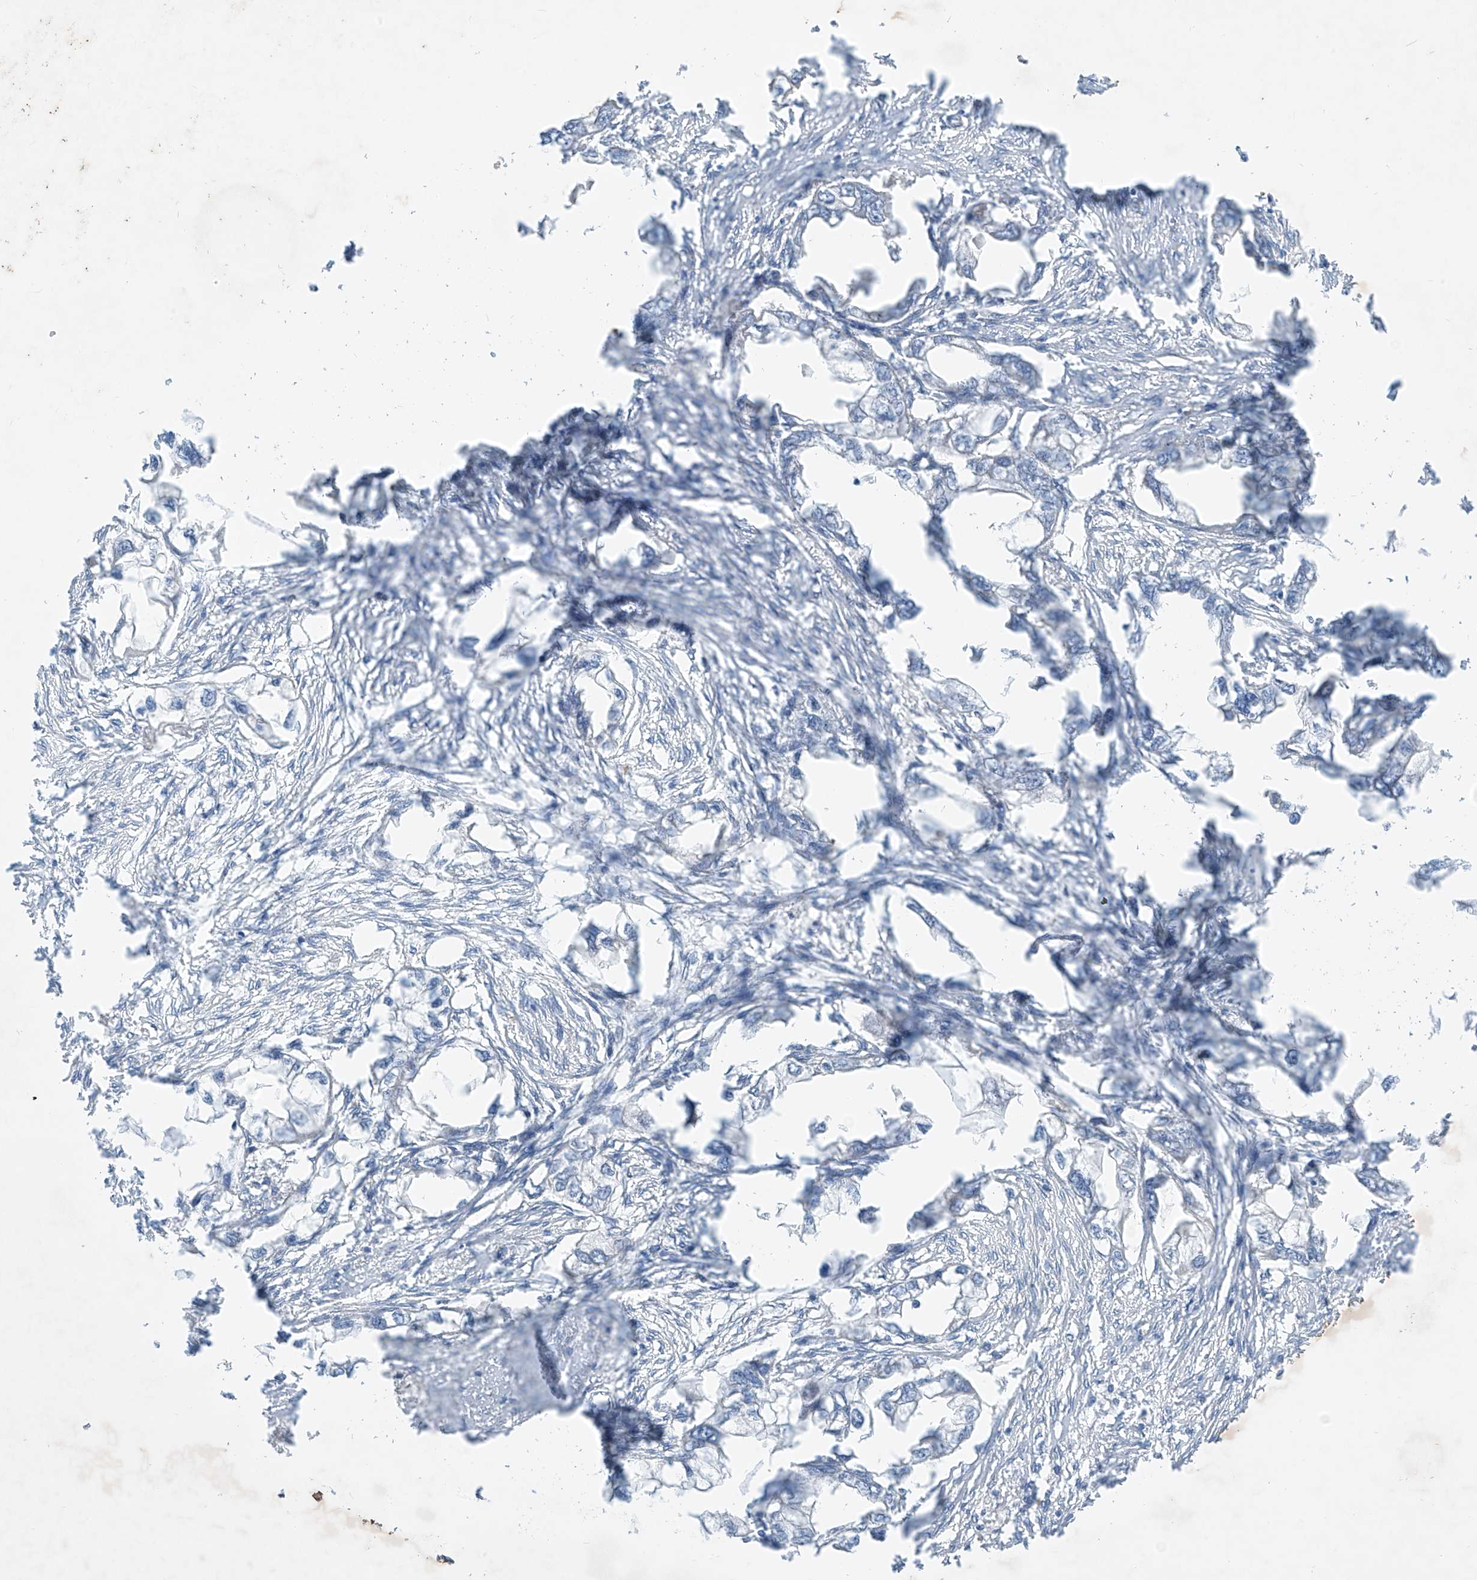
{"staining": {"intensity": "negative", "quantity": "none", "location": "none"}, "tissue": "endometrial cancer", "cell_type": "Tumor cells", "image_type": "cancer", "snomed": [{"axis": "morphology", "description": "Adenocarcinoma, NOS"}, {"axis": "morphology", "description": "Adenocarcinoma, metastatic, NOS"}, {"axis": "topography", "description": "Adipose tissue"}, {"axis": "topography", "description": "Endometrium"}], "caption": "This is a image of immunohistochemistry staining of endometrial metastatic adenocarcinoma, which shows no positivity in tumor cells.", "gene": "ABLIM2", "patient": {"sex": "female", "age": 67}}